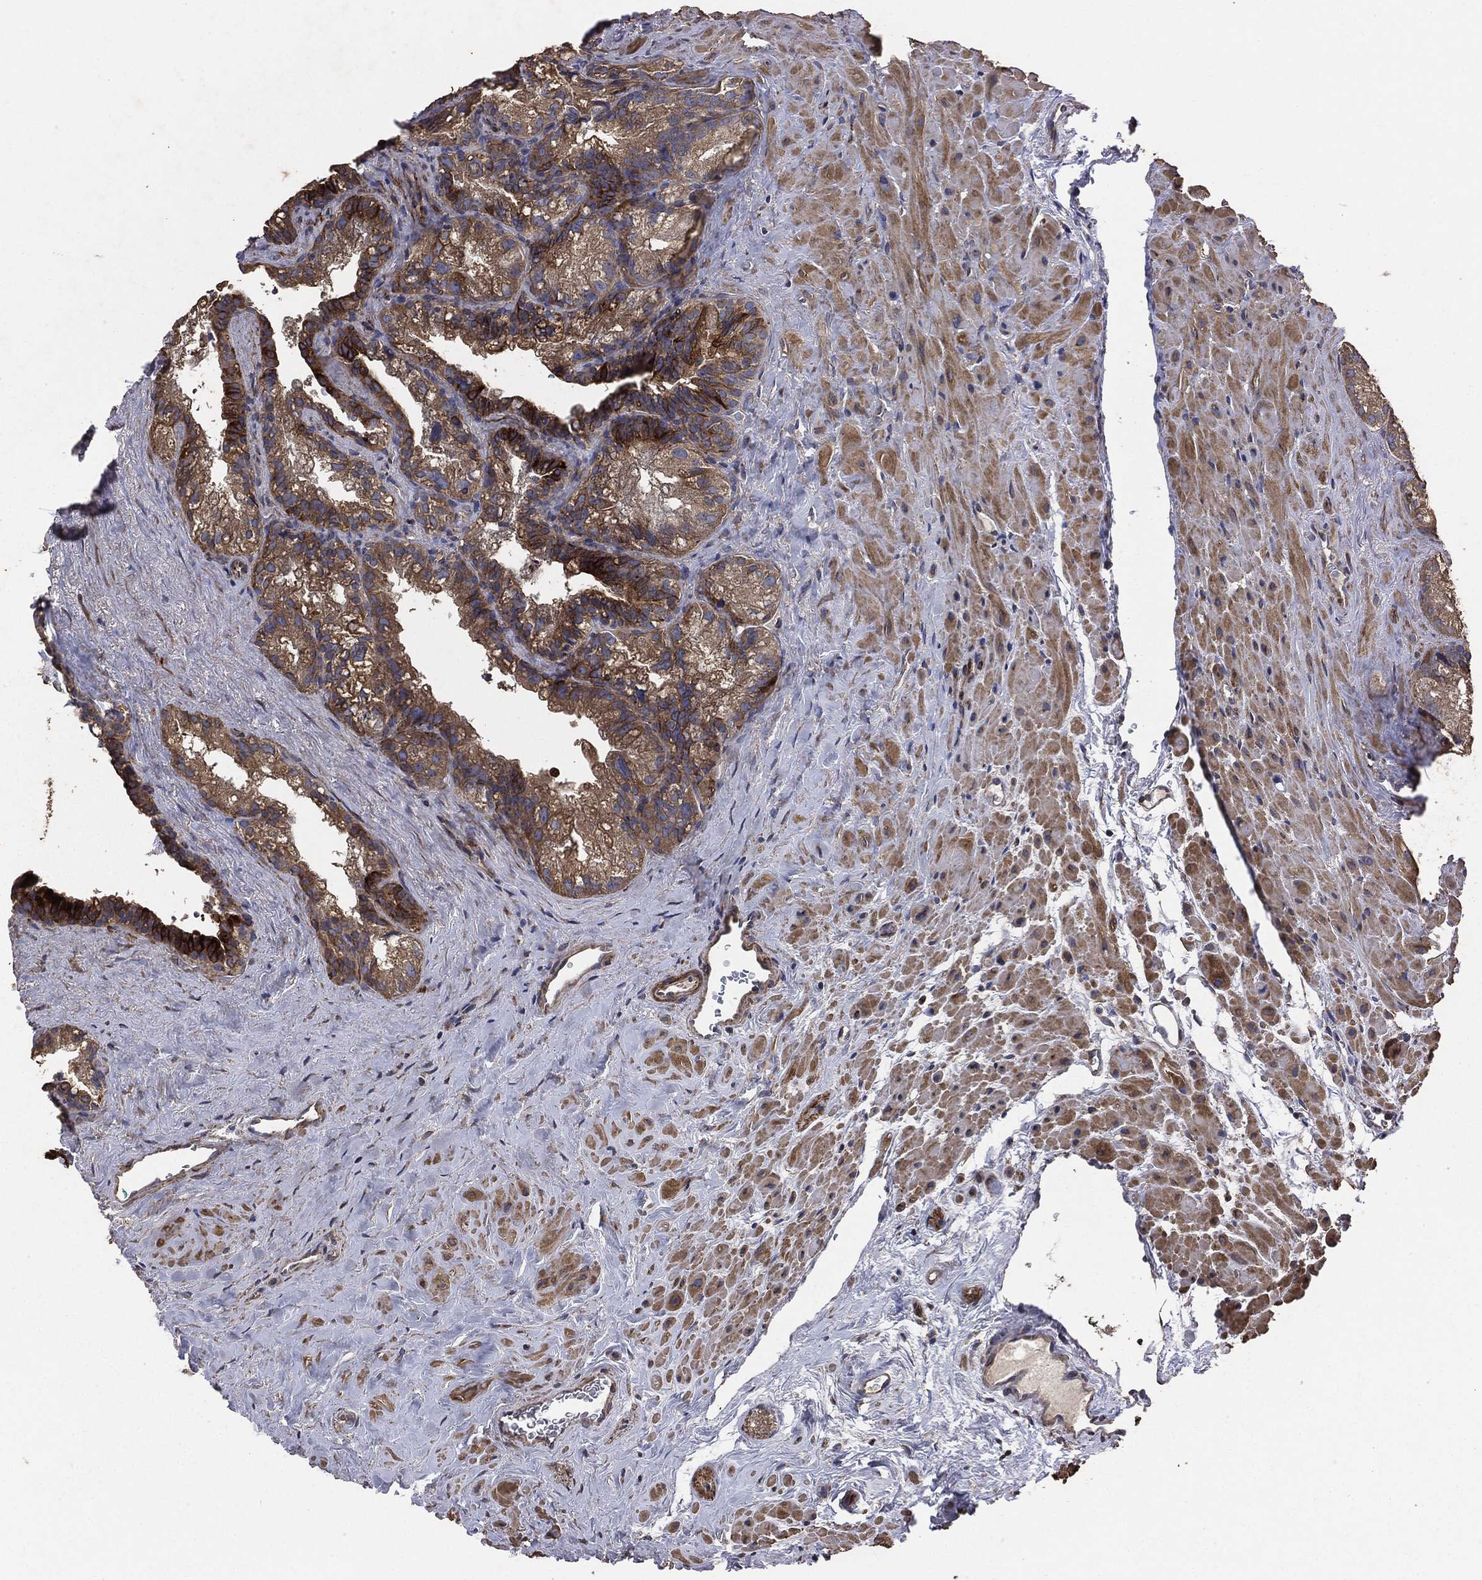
{"staining": {"intensity": "strong", "quantity": "25%-75%", "location": "cytoplasmic/membranous"}, "tissue": "seminal vesicle", "cell_type": "Glandular cells", "image_type": "normal", "snomed": [{"axis": "morphology", "description": "Normal tissue, NOS"}, {"axis": "topography", "description": "Seminal veicle"}], "caption": "Immunohistochemistry histopathology image of normal seminal vesicle: human seminal vesicle stained using immunohistochemistry (IHC) exhibits high levels of strong protein expression localized specifically in the cytoplasmic/membranous of glandular cells, appearing as a cytoplasmic/membranous brown color.", "gene": "STK3", "patient": {"sex": "male", "age": 72}}